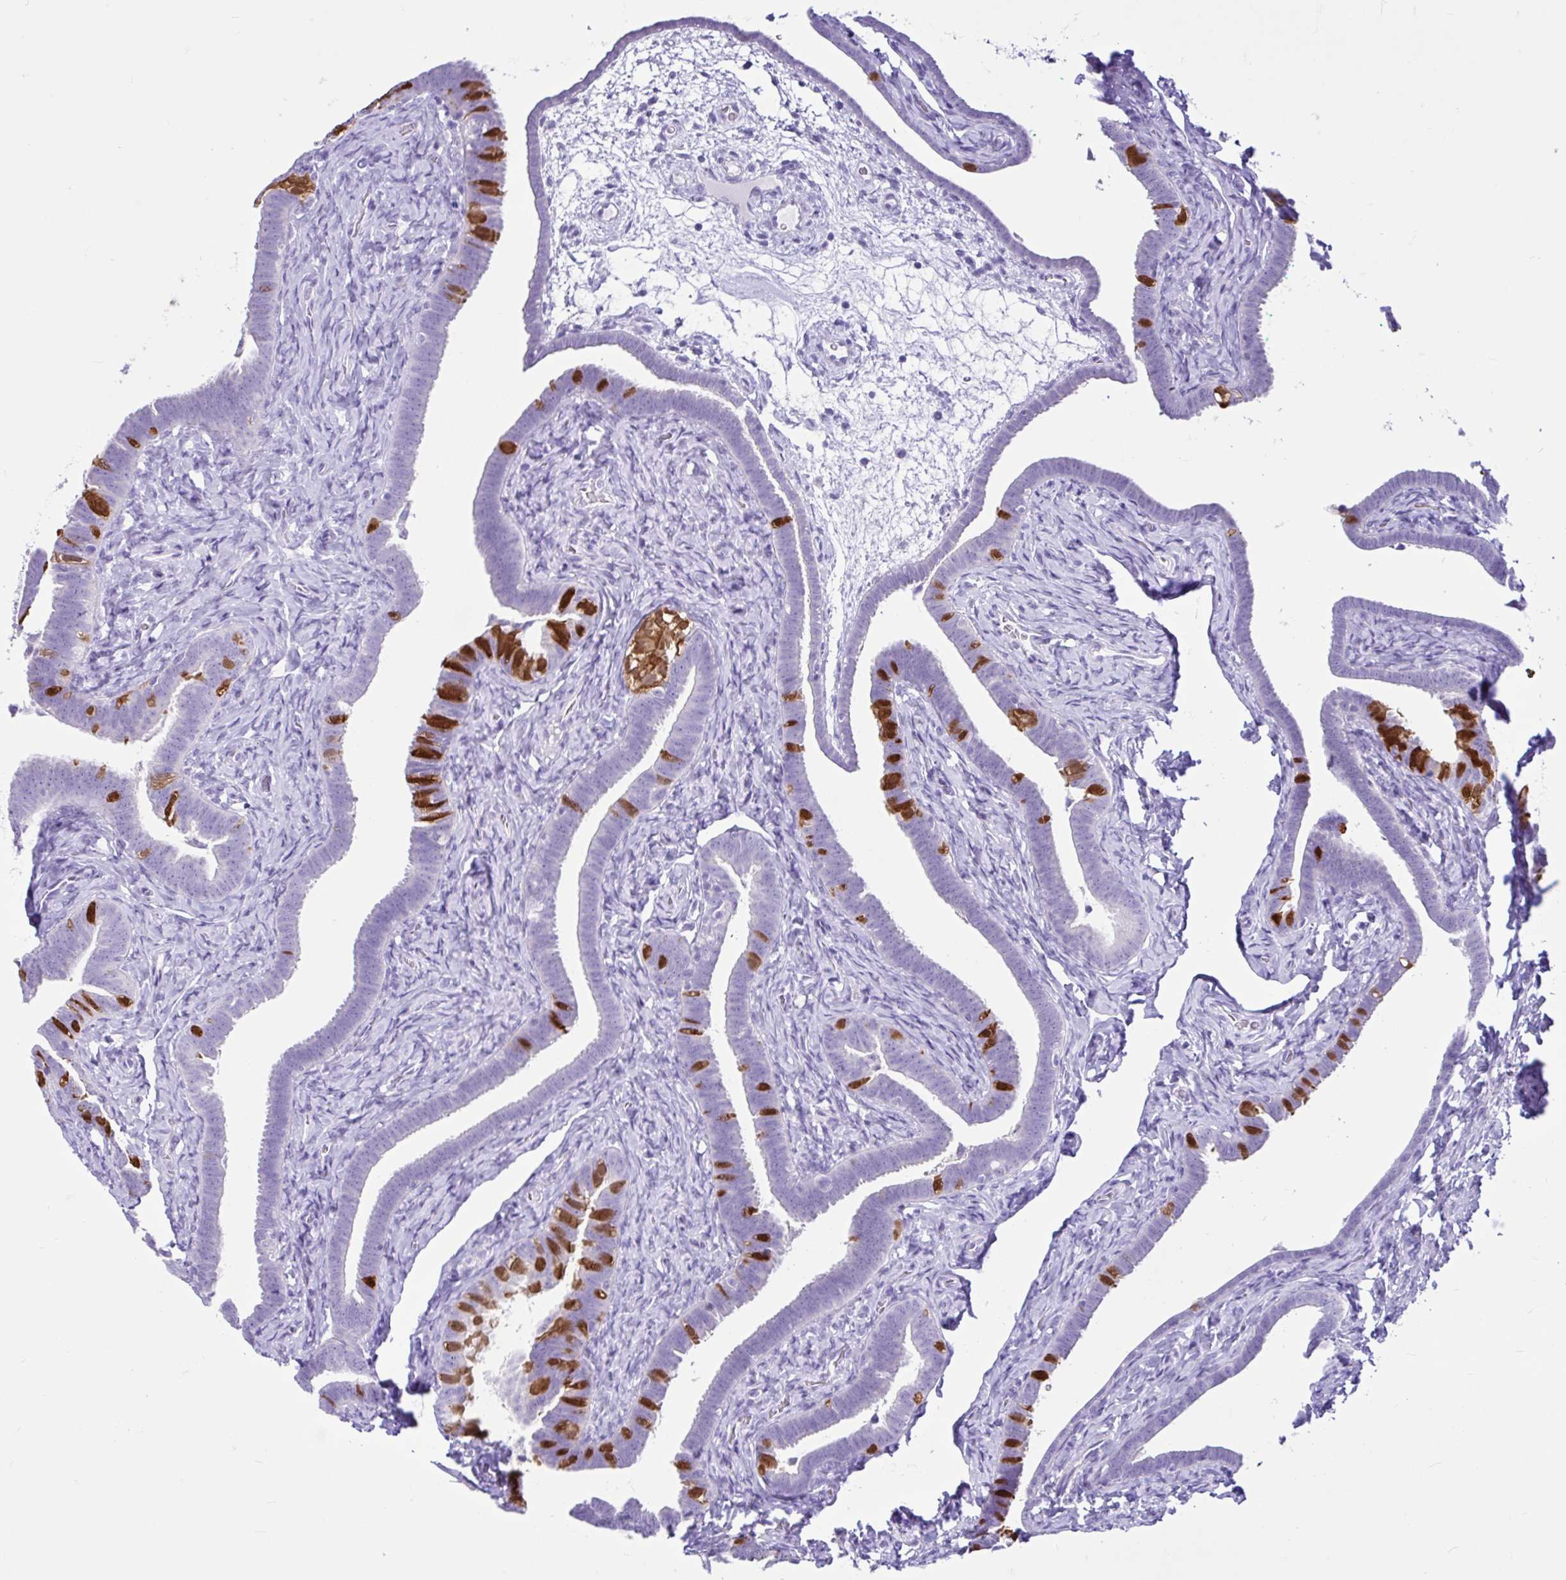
{"staining": {"intensity": "moderate", "quantity": "25%-75%", "location": "cytoplasmic/membranous"}, "tissue": "fallopian tube", "cell_type": "Glandular cells", "image_type": "normal", "snomed": [{"axis": "morphology", "description": "Normal tissue, NOS"}, {"axis": "topography", "description": "Fallopian tube"}], "caption": "An immunohistochemistry (IHC) image of benign tissue is shown. Protein staining in brown shows moderate cytoplasmic/membranous positivity in fallopian tube within glandular cells. Immunohistochemistry (ihc) stains the protein of interest in brown and the nuclei are stained blue.", "gene": "CYP19A1", "patient": {"sex": "female", "age": 69}}